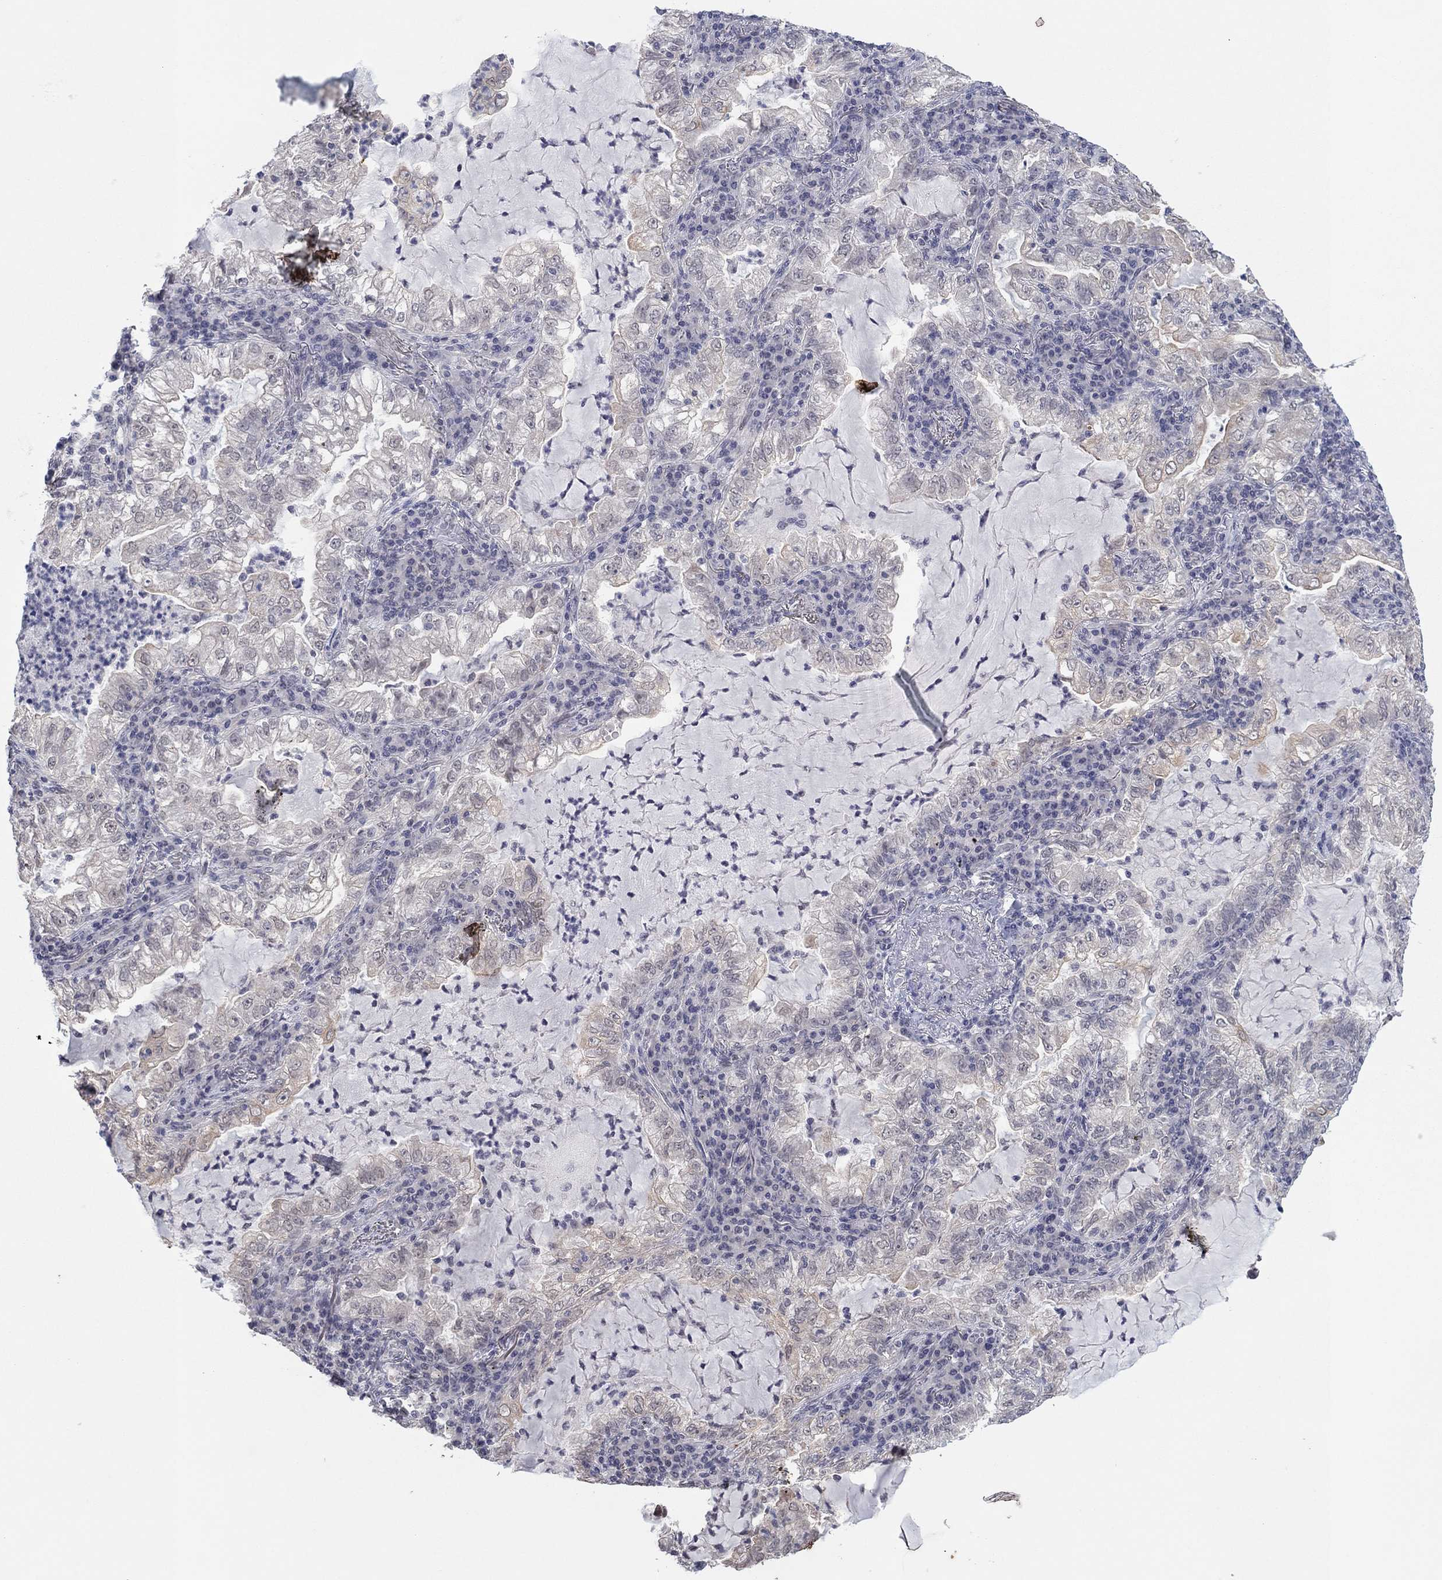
{"staining": {"intensity": "weak", "quantity": "<25%", "location": "cytoplasmic/membranous"}, "tissue": "lung cancer", "cell_type": "Tumor cells", "image_type": "cancer", "snomed": [{"axis": "morphology", "description": "Adenocarcinoma, NOS"}, {"axis": "topography", "description": "Lung"}], "caption": "This is an immunohistochemistry photomicrograph of human lung cancer. There is no positivity in tumor cells.", "gene": "SLC22A2", "patient": {"sex": "female", "age": 73}}